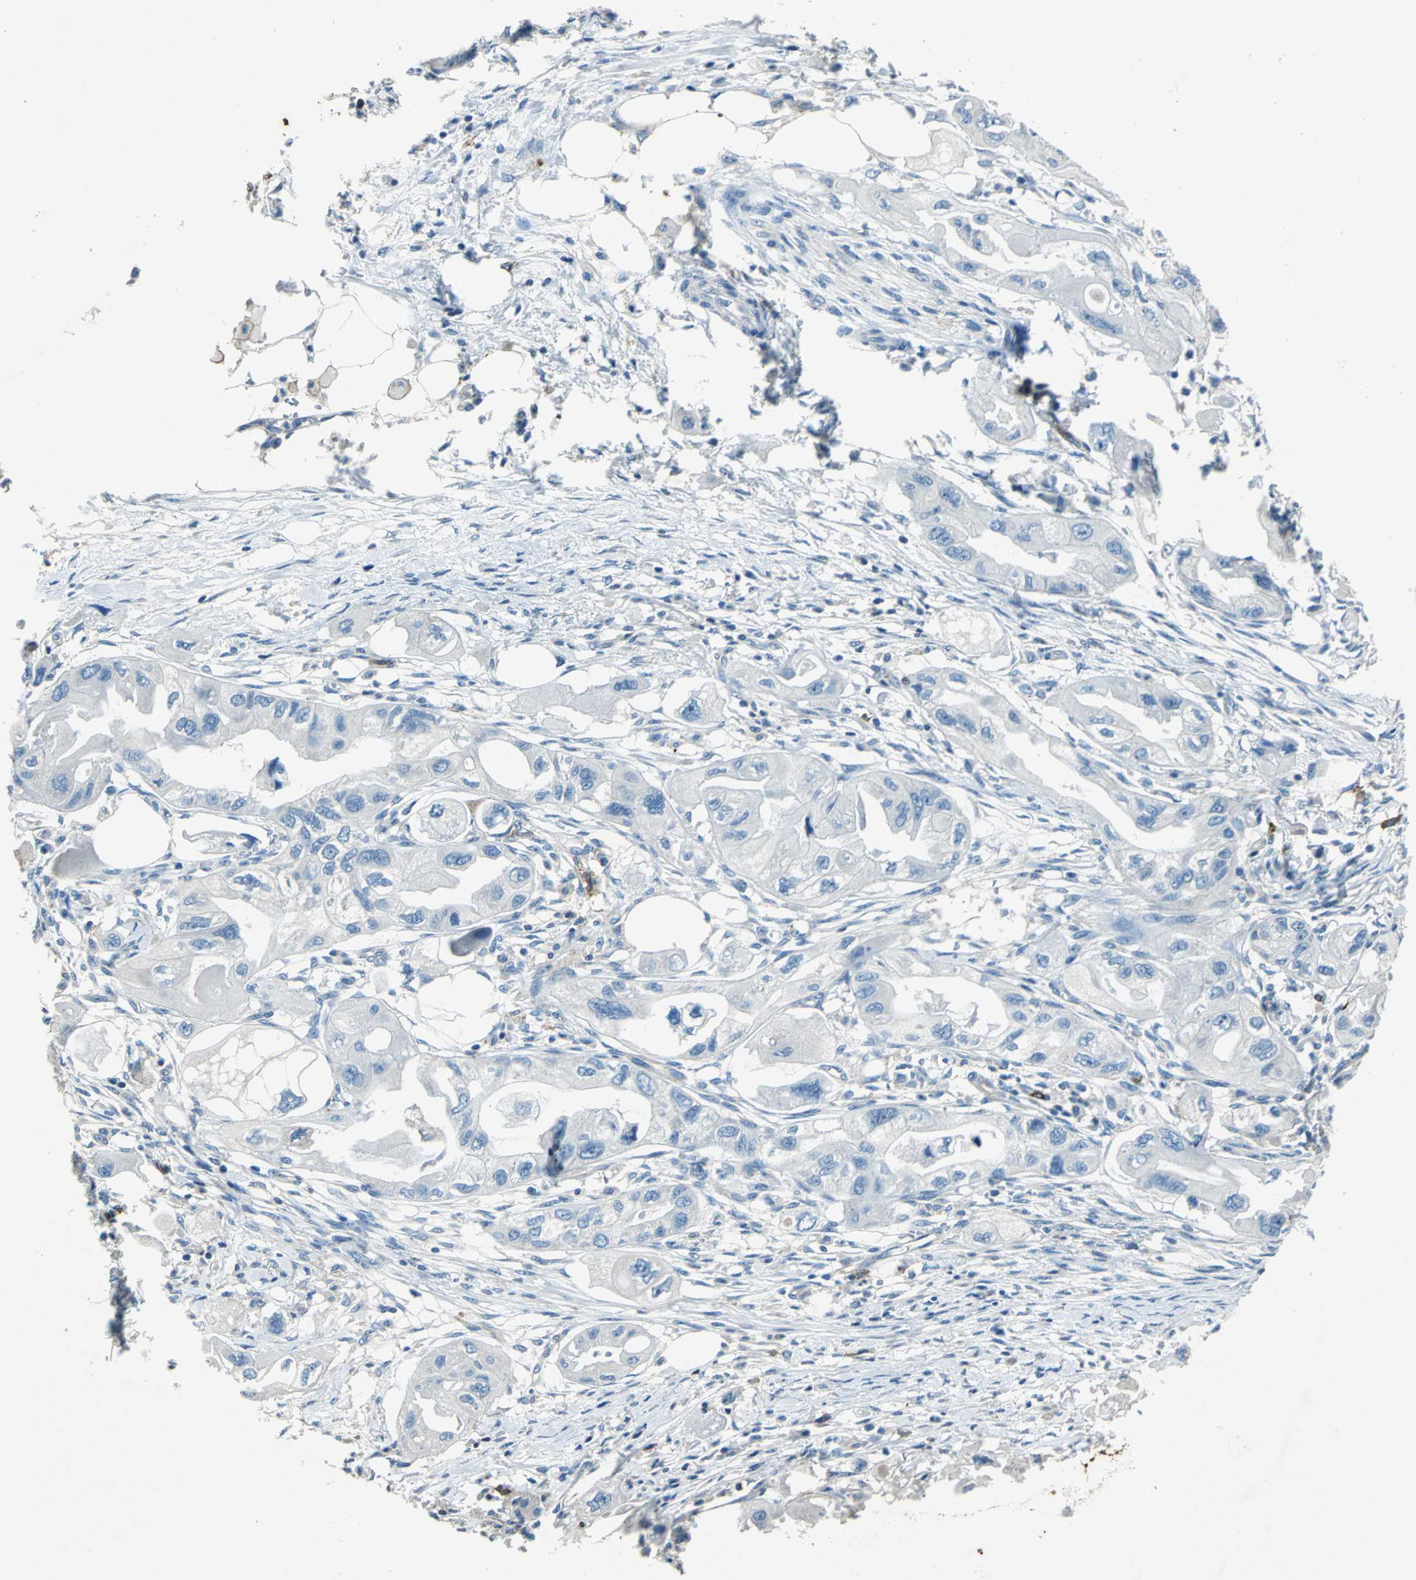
{"staining": {"intensity": "negative", "quantity": "none", "location": "none"}, "tissue": "endometrial cancer", "cell_type": "Tumor cells", "image_type": "cancer", "snomed": [{"axis": "morphology", "description": "Adenocarcinoma, NOS"}, {"axis": "topography", "description": "Endometrium"}], "caption": "A high-resolution micrograph shows IHC staining of endometrial adenocarcinoma, which displays no significant staining in tumor cells. (DAB (3,3'-diaminobenzidine) immunohistochemistry visualized using brightfield microscopy, high magnification).", "gene": "RPS13", "patient": {"sex": "female", "age": 67}}